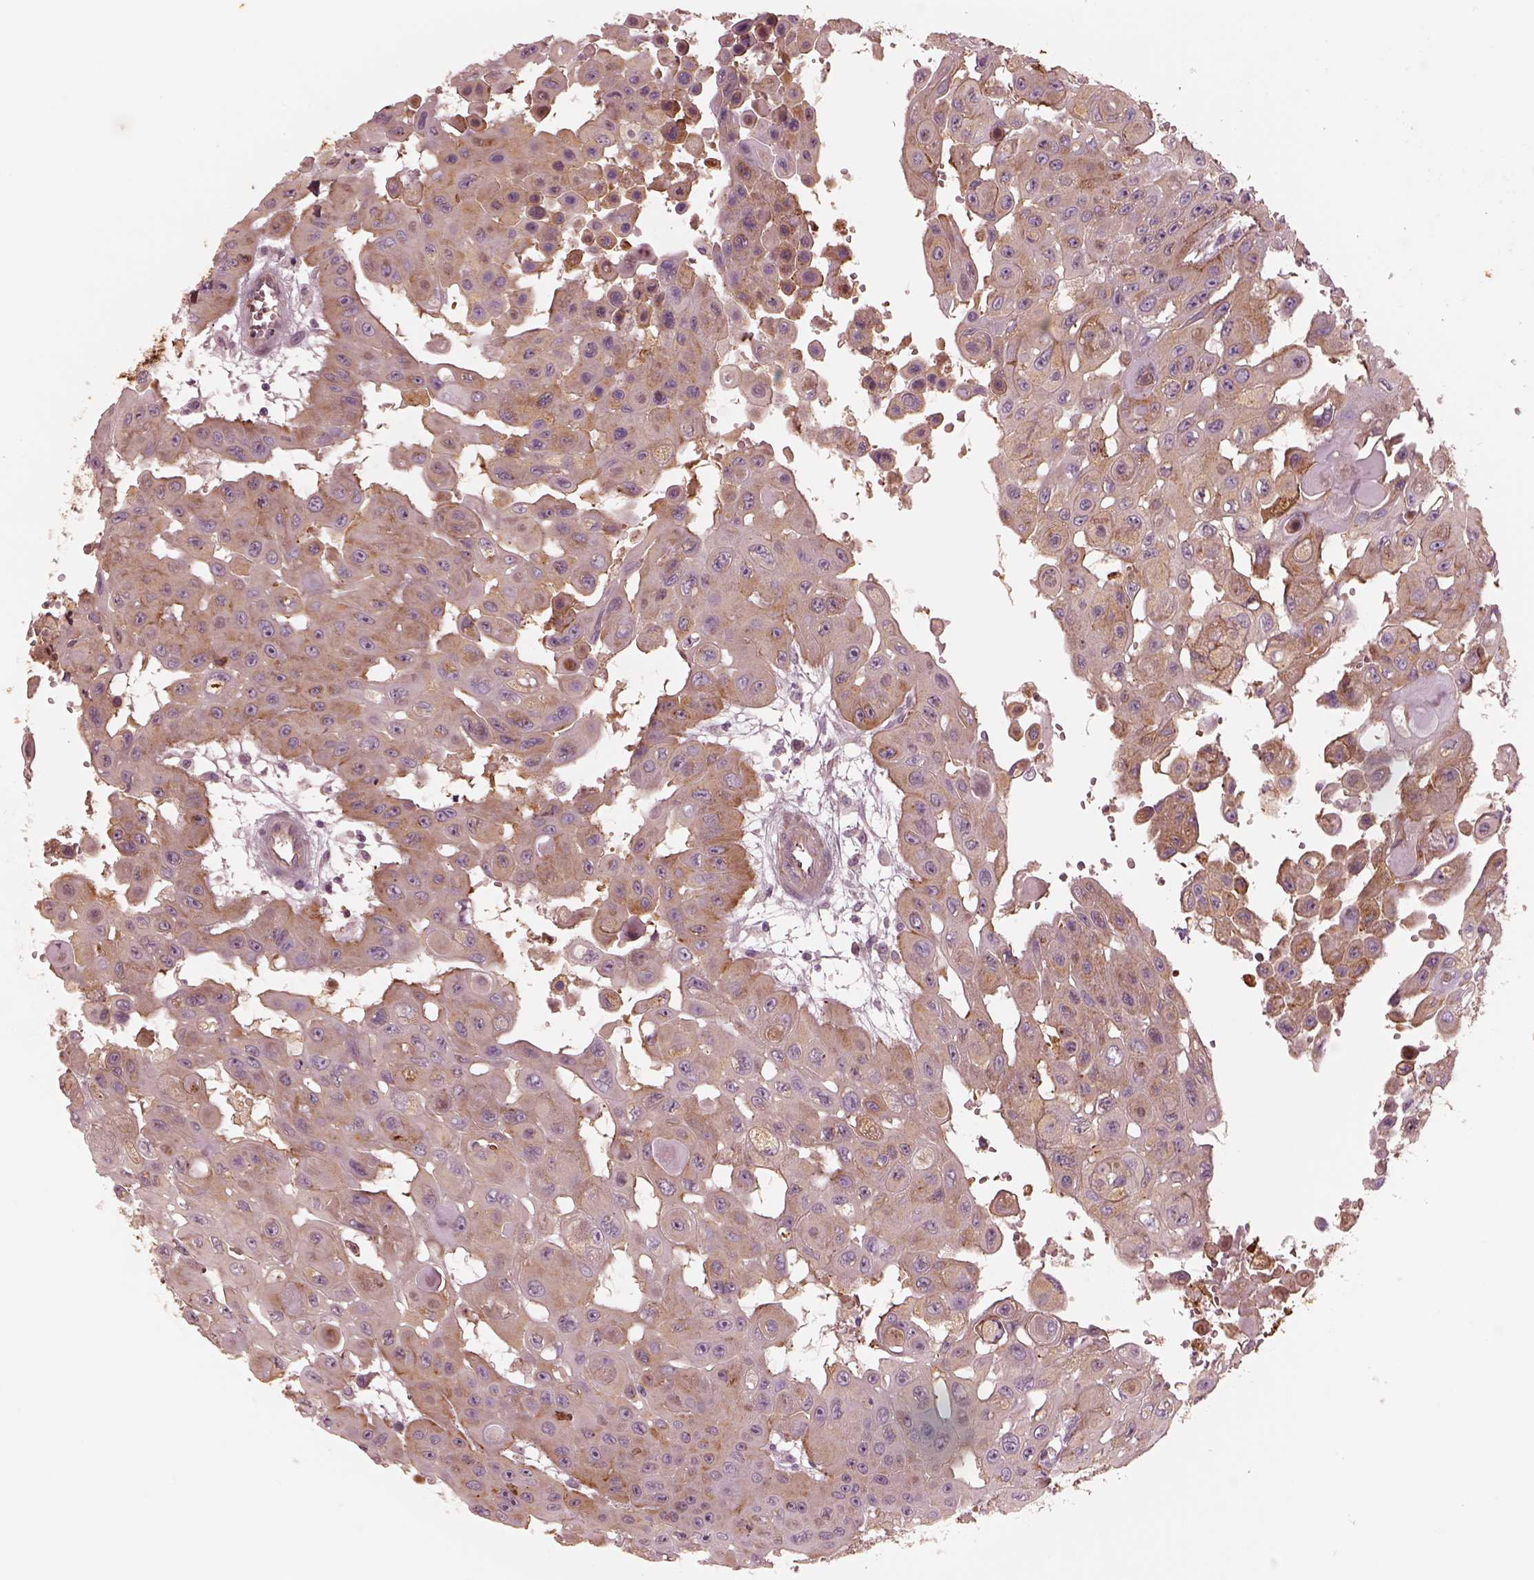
{"staining": {"intensity": "weak", "quantity": "25%-75%", "location": "cytoplasmic/membranous"}, "tissue": "head and neck cancer", "cell_type": "Tumor cells", "image_type": "cancer", "snomed": [{"axis": "morphology", "description": "Adenocarcinoma, NOS"}, {"axis": "topography", "description": "Head-Neck"}], "caption": "Adenocarcinoma (head and neck) stained with a protein marker reveals weak staining in tumor cells.", "gene": "CRYM", "patient": {"sex": "male", "age": 73}}